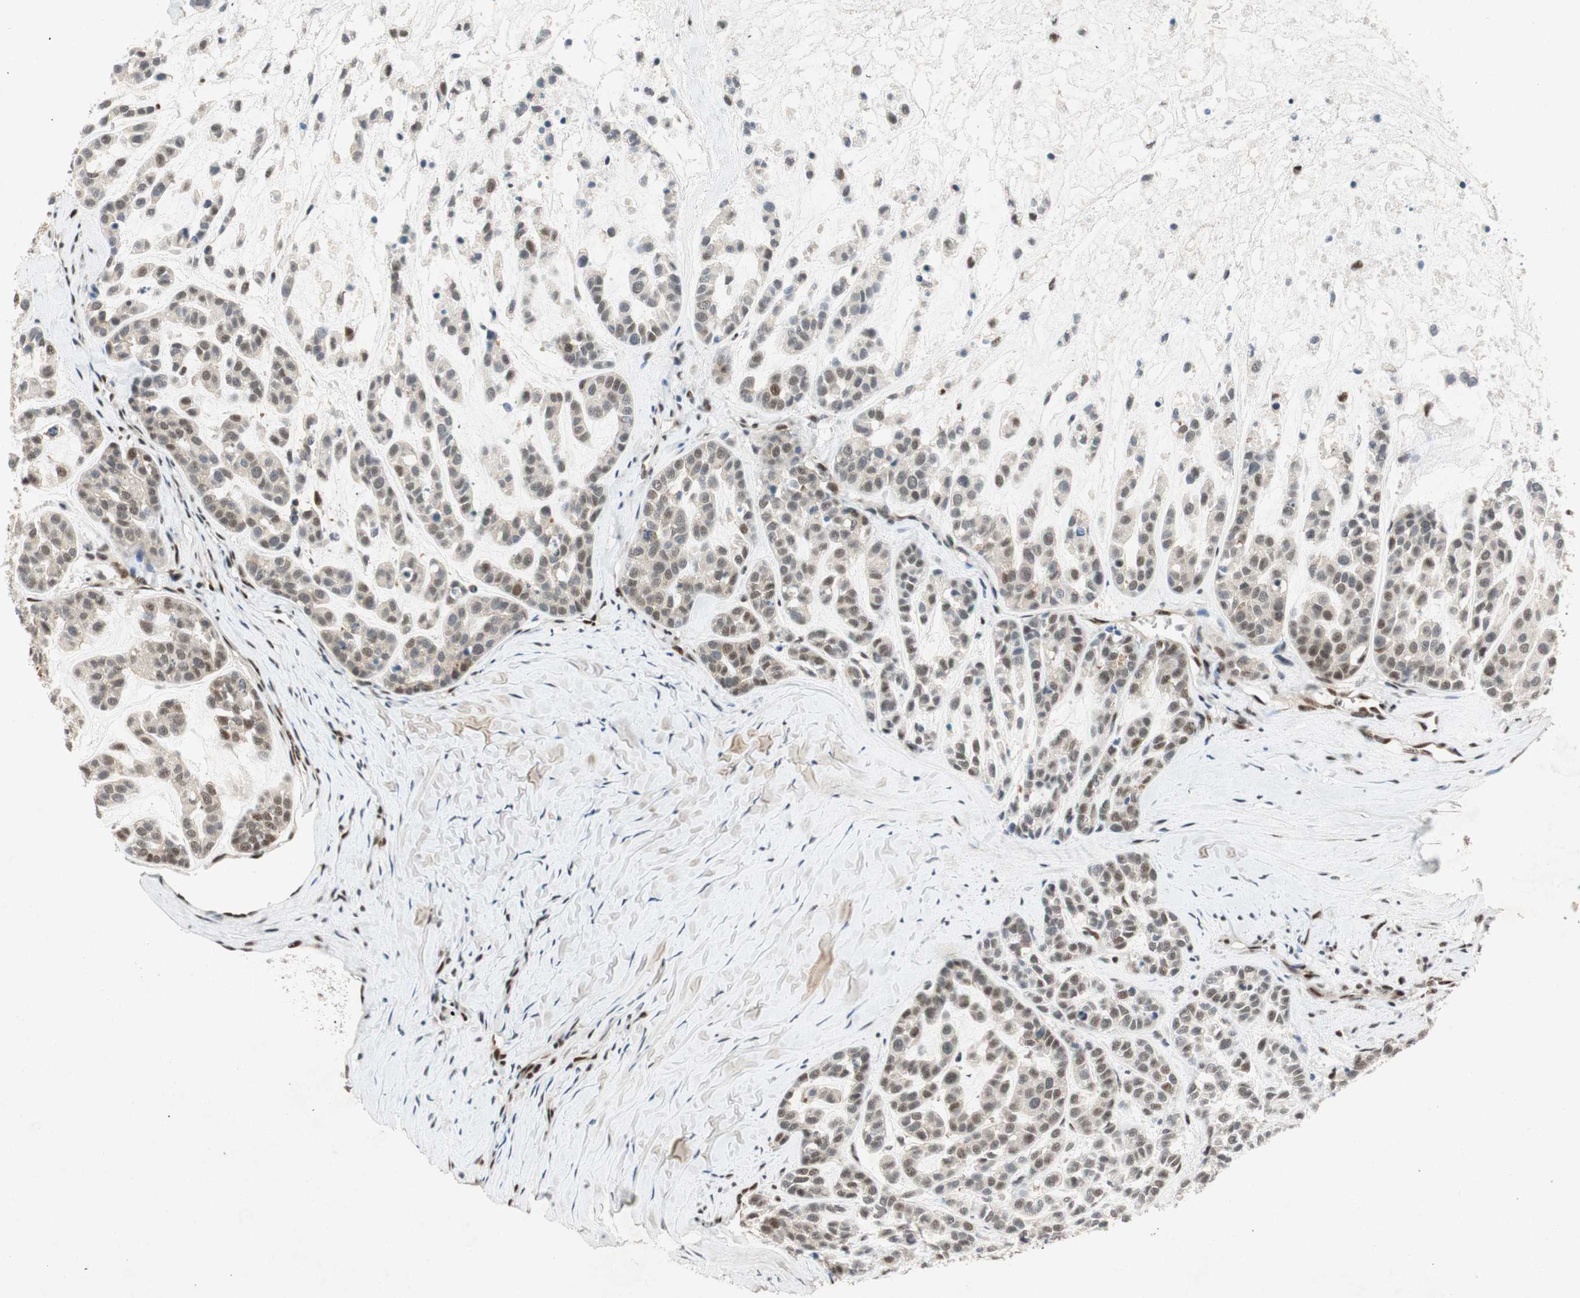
{"staining": {"intensity": "weak", "quantity": "25%-75%", "location": "nuclear"}, "tissue": "head and neck cancer", "cell_type": "Tumor cells", "image_type": "cancer", "snomed": [{"axis": "morphology", "description": "Adenocarcinoma, NOS"}, {"axis": "morphology", "description": "Adenoma, NOS"}, {"axis": "topography", "description": "Head-Neck"}], "caption": "IHC photomicrograph of adenocarcinoma (head and neck) stained for a protein (brown), which demonstrates low levels of weak nuclear positivity in approximately 25%-75% of tumor cells.", "gene": "NCBP3", "patient": {"sex": "female", "age": 55}}